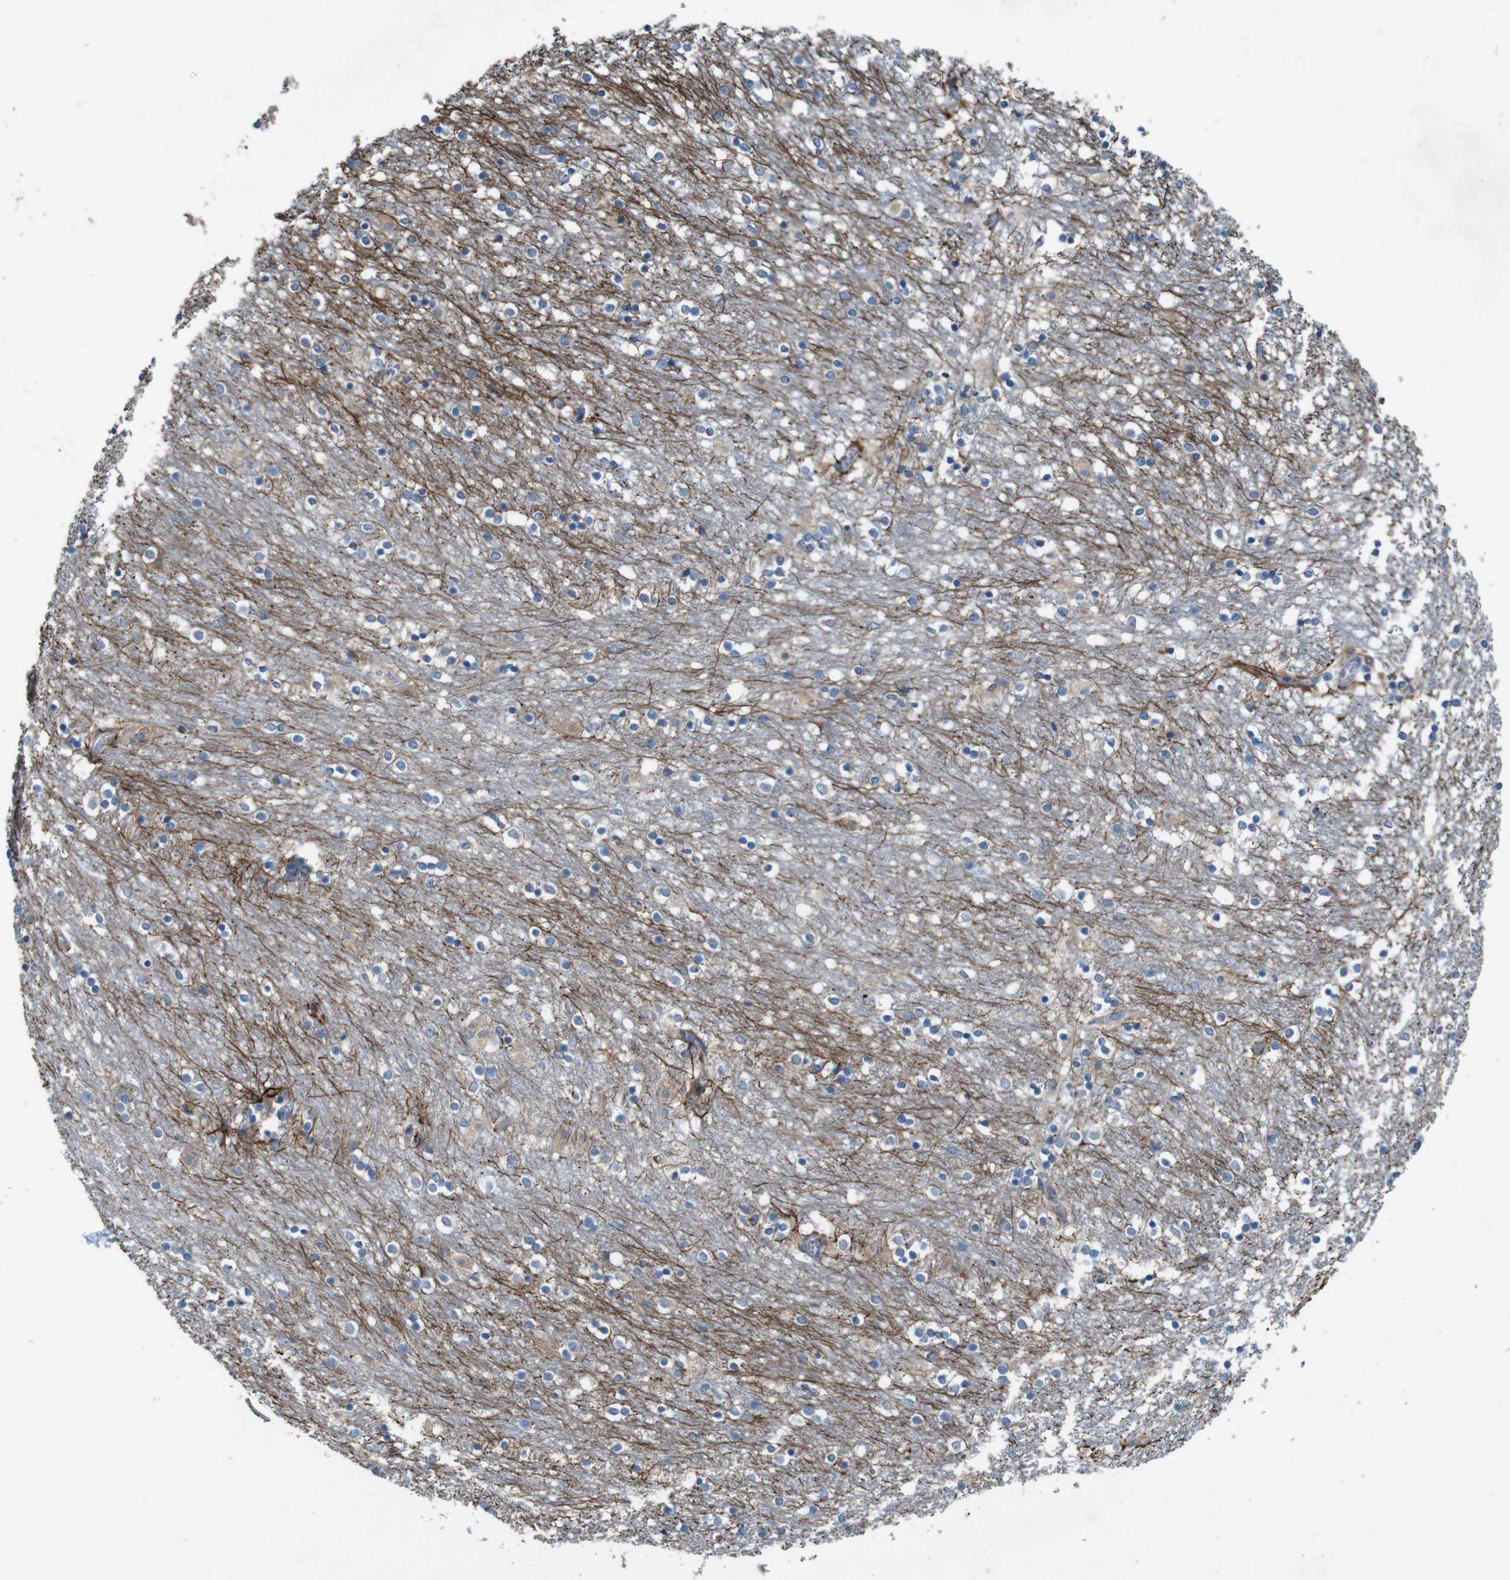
{"staining": {"intensity": "negative", "quantity": "none", "location": "none"}, "tissue": "caudate", "cell_type": "Glial cells", "image_type": "normal", "snomed": [{"axis": "morphology", "description": "Normal tissue, NOS"}, {"axis": "topography", "description": "Lateral ventricle wall"}], "caption": "Immunohistochemistry (IHC) histopathology image of benign caudate: caudate stained with DAB demonstrates no significant protein positivity in glial cells.", "gene": "MOGAT3", "patient": {"sex": "female", "age": 54}}